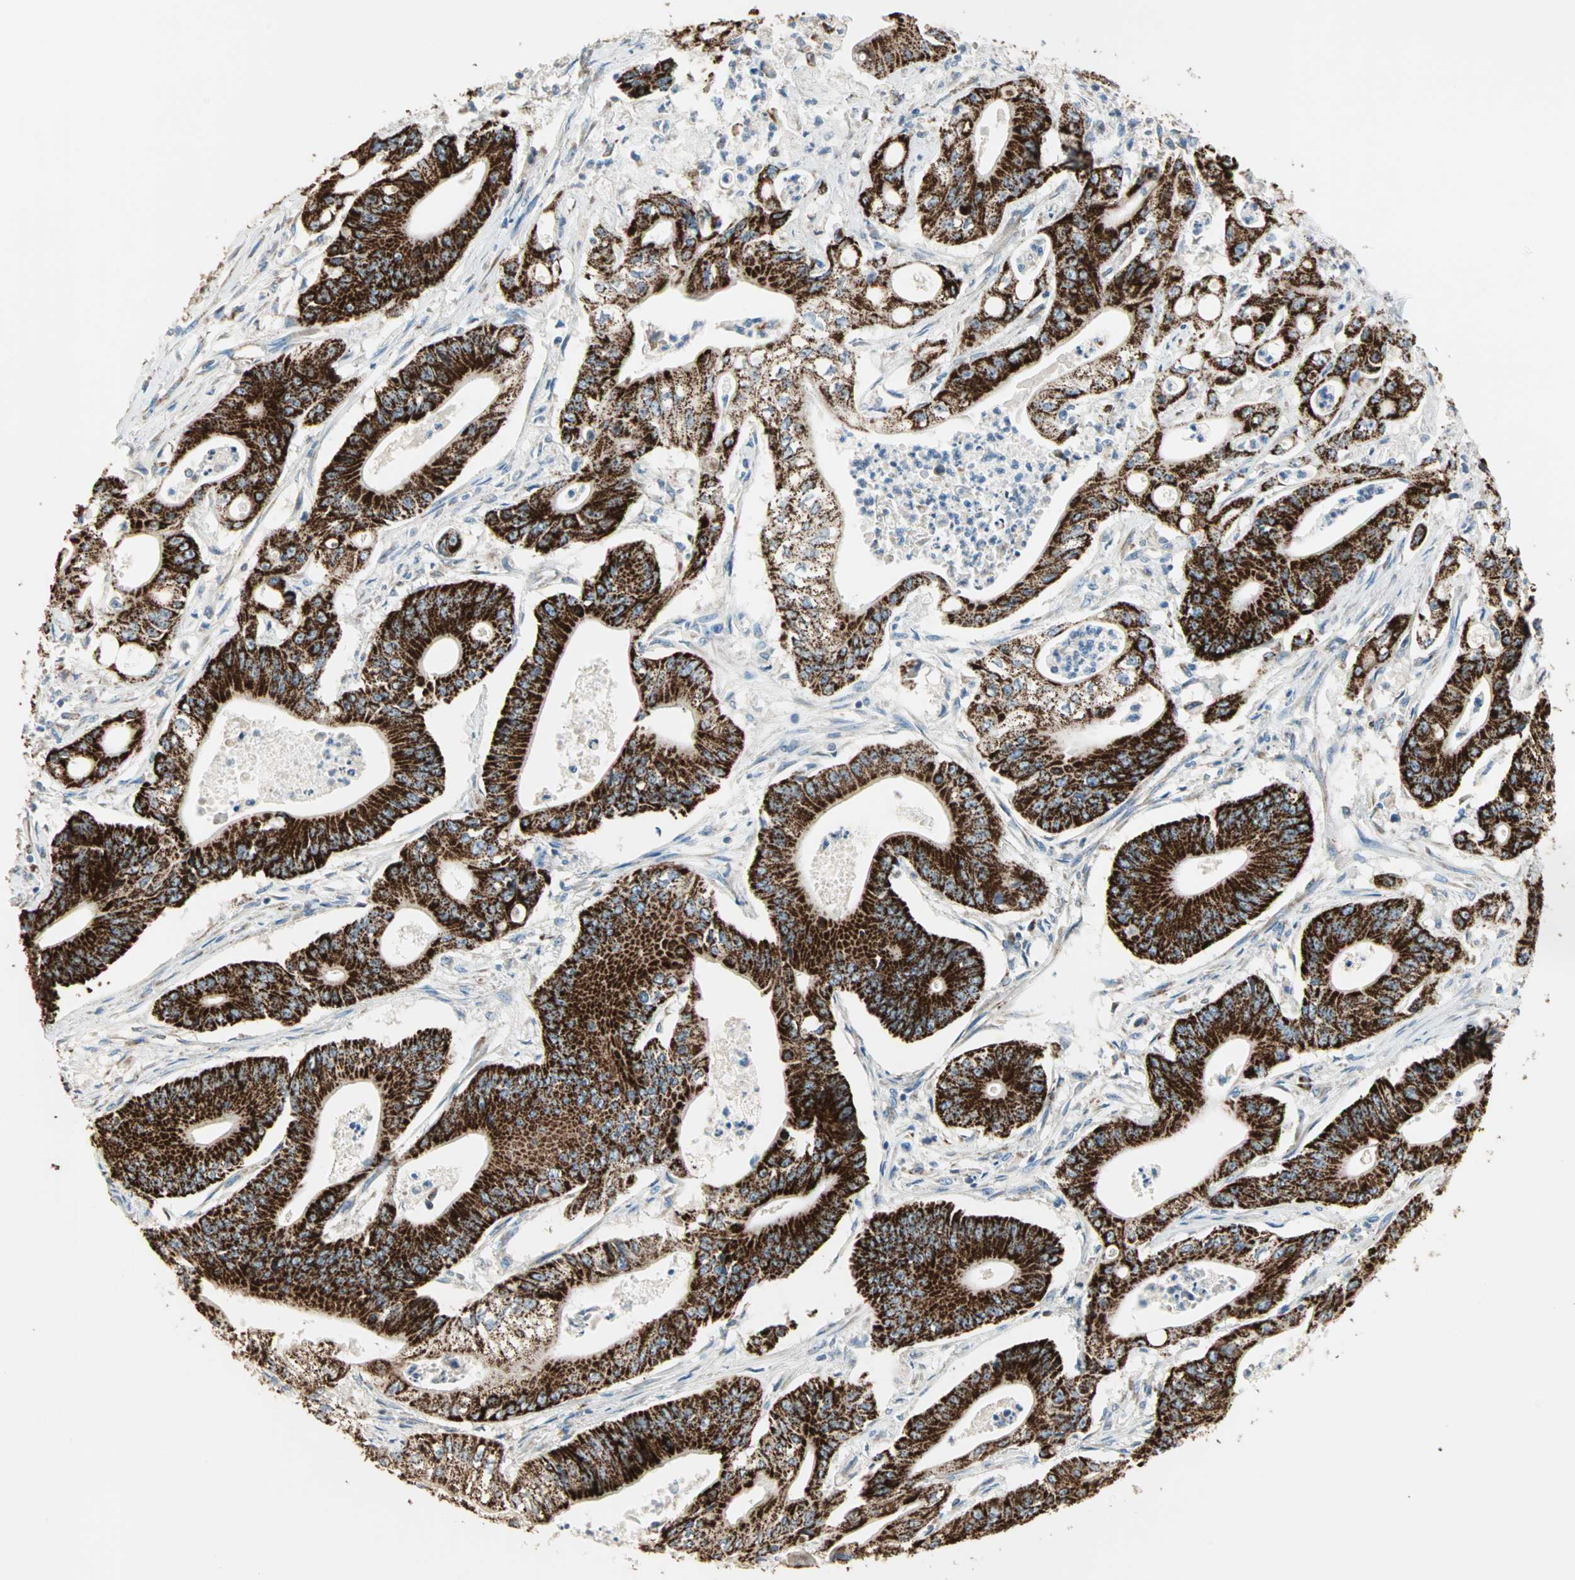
{"staining": {"intensity": "strong", "quantity": ">75%", "location": "cytoplasmic/membranous"}, "tissue": "pancreatic cancer", "cell_type": "Tumor cells", "image_type": "cancer", "snomed": [{"axis": "morphology", "description": "Normal tissue, NOS"}, {"axis": "topography", "description": "Lymph node"}], "caption": "Tumor cells show high levels of strong cytoplasmic/membranous expression in about >75% of cells in pancreatic cancer.", "gene": "TST", "patient": {"sex": "male", "age": 62}}